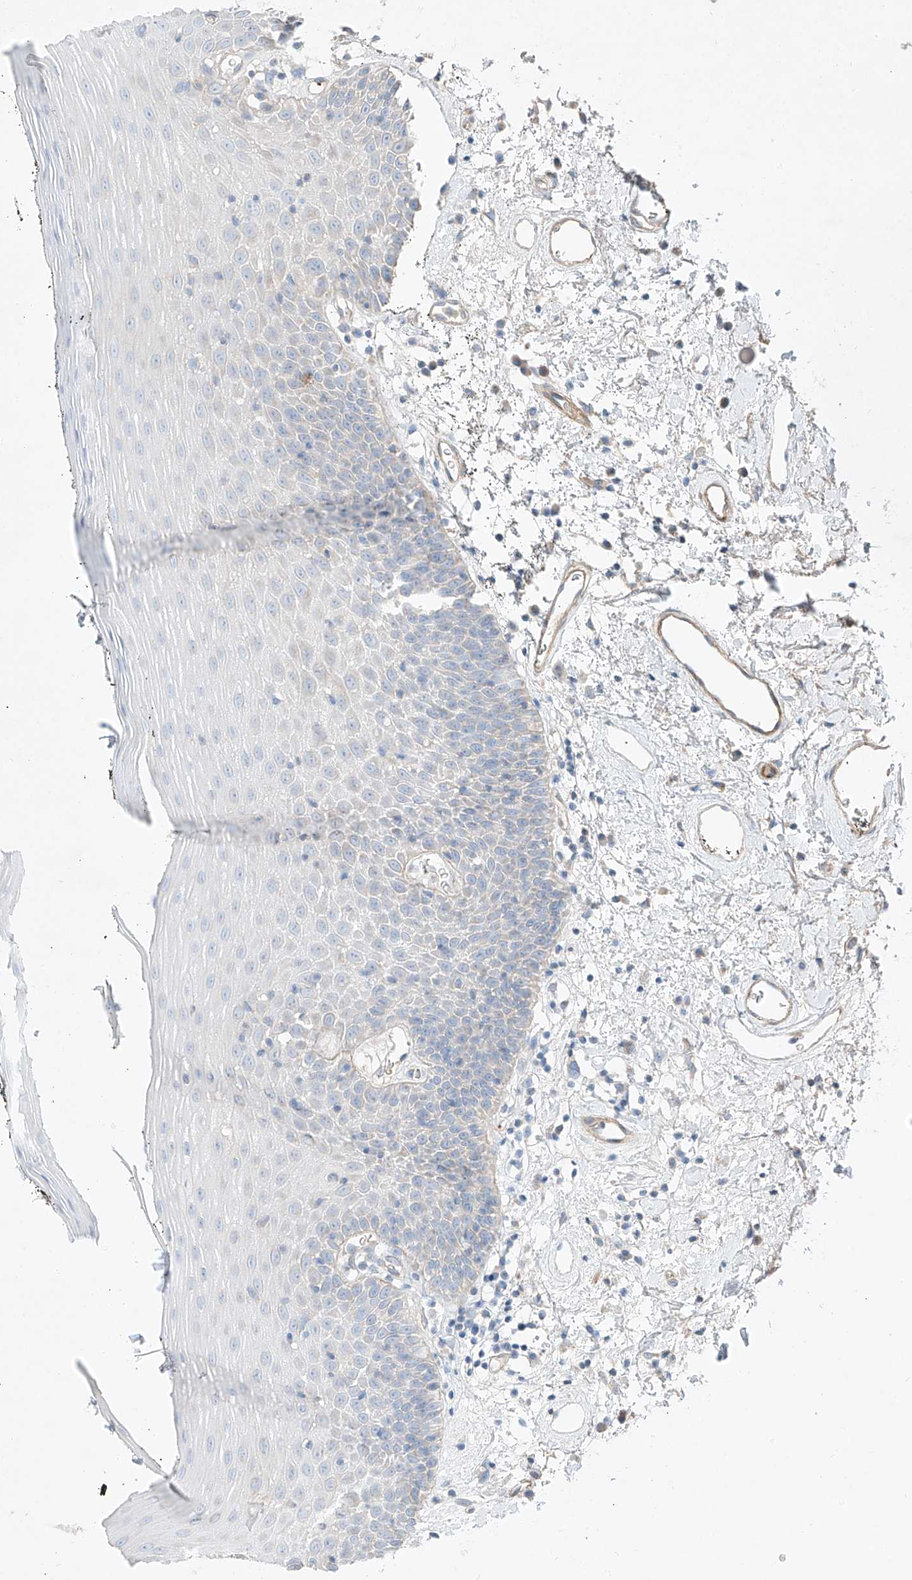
{"staining": {"intensity": "negative", "quantity": "none", "location": "none"}, "tissue": "oral mucosa", "cell_type": "Squamous epithelial cells", "image_type": "normal", "snomed": [{"axis": "morphology", "description": "Normal tissue, NOS"}, {"axis": "topography", "description": "Oral tissue"}], "caption": "DAB (3,3'-diaminobenzidine) immunohistochemical staining of normal oral mucosa demonstrates no significant expression in squamous epithelial cells.", "gene": "AJM1", "patient": {"sex": "male", "age": 74}}